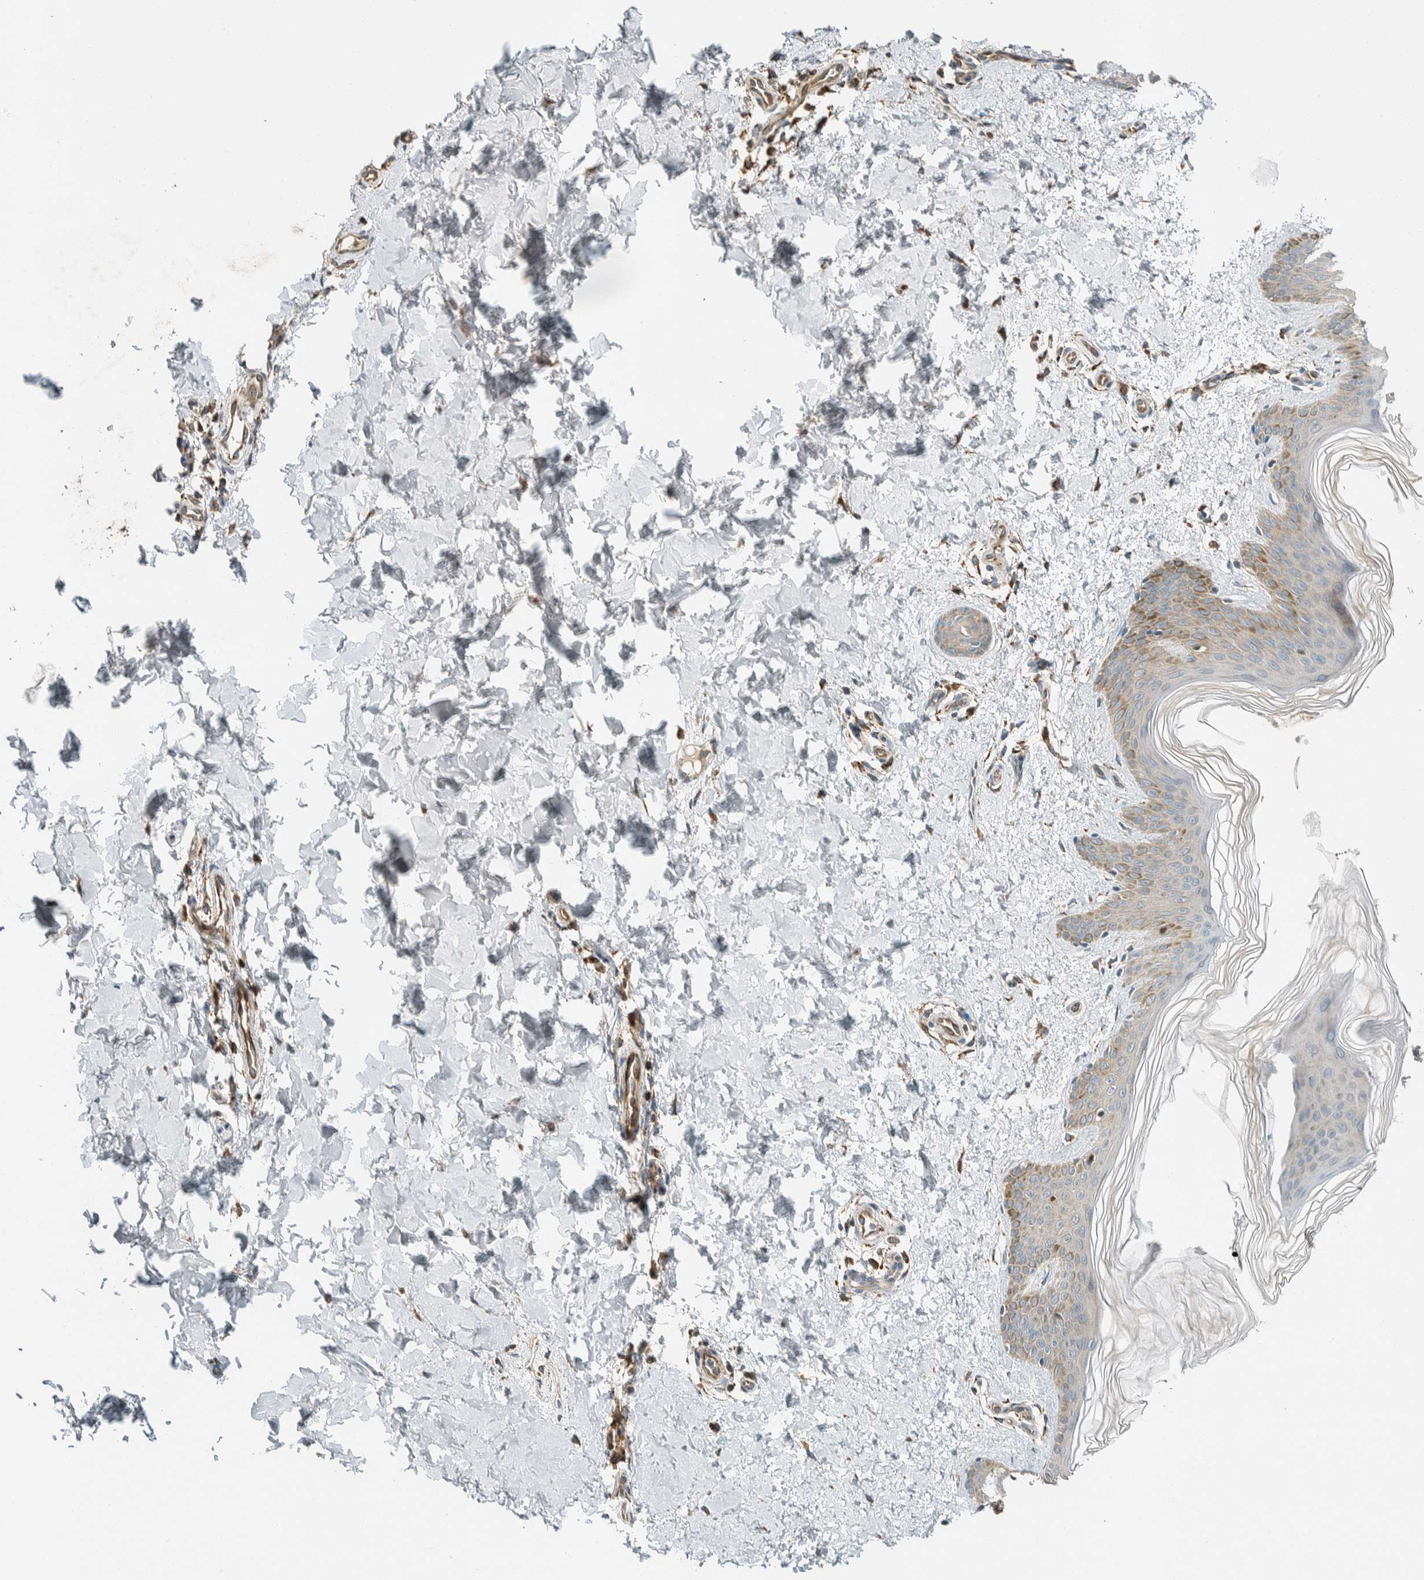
{"staining": {"intensity": "moderate", "quantity": ">75%", "location": "cytoplasmic/membranous"}, "tissue": "skin", "cell_type": "Fibroblasts", "image_type": "normal", "snomed": [{"axis": "morphology", "description": "Normal tissue, NOS"}, {"axis": "morphology", "description": "Neoplasm, benign, NOS"}, {"axis": "topography", "description": "Skin"}, {"axis": "topography", "description": "Soft tissue"}], "caption": "Immunohistochemical staining of unremarkable skin demonstrates moderate cytoplasmic/membranous protein staining in about >75% of fibroblasts. (DAB = brown stain, brightfield microscopy at high magnification).", "gene": "SPAG5", "patient": {"sex": "male", "age": 26}}